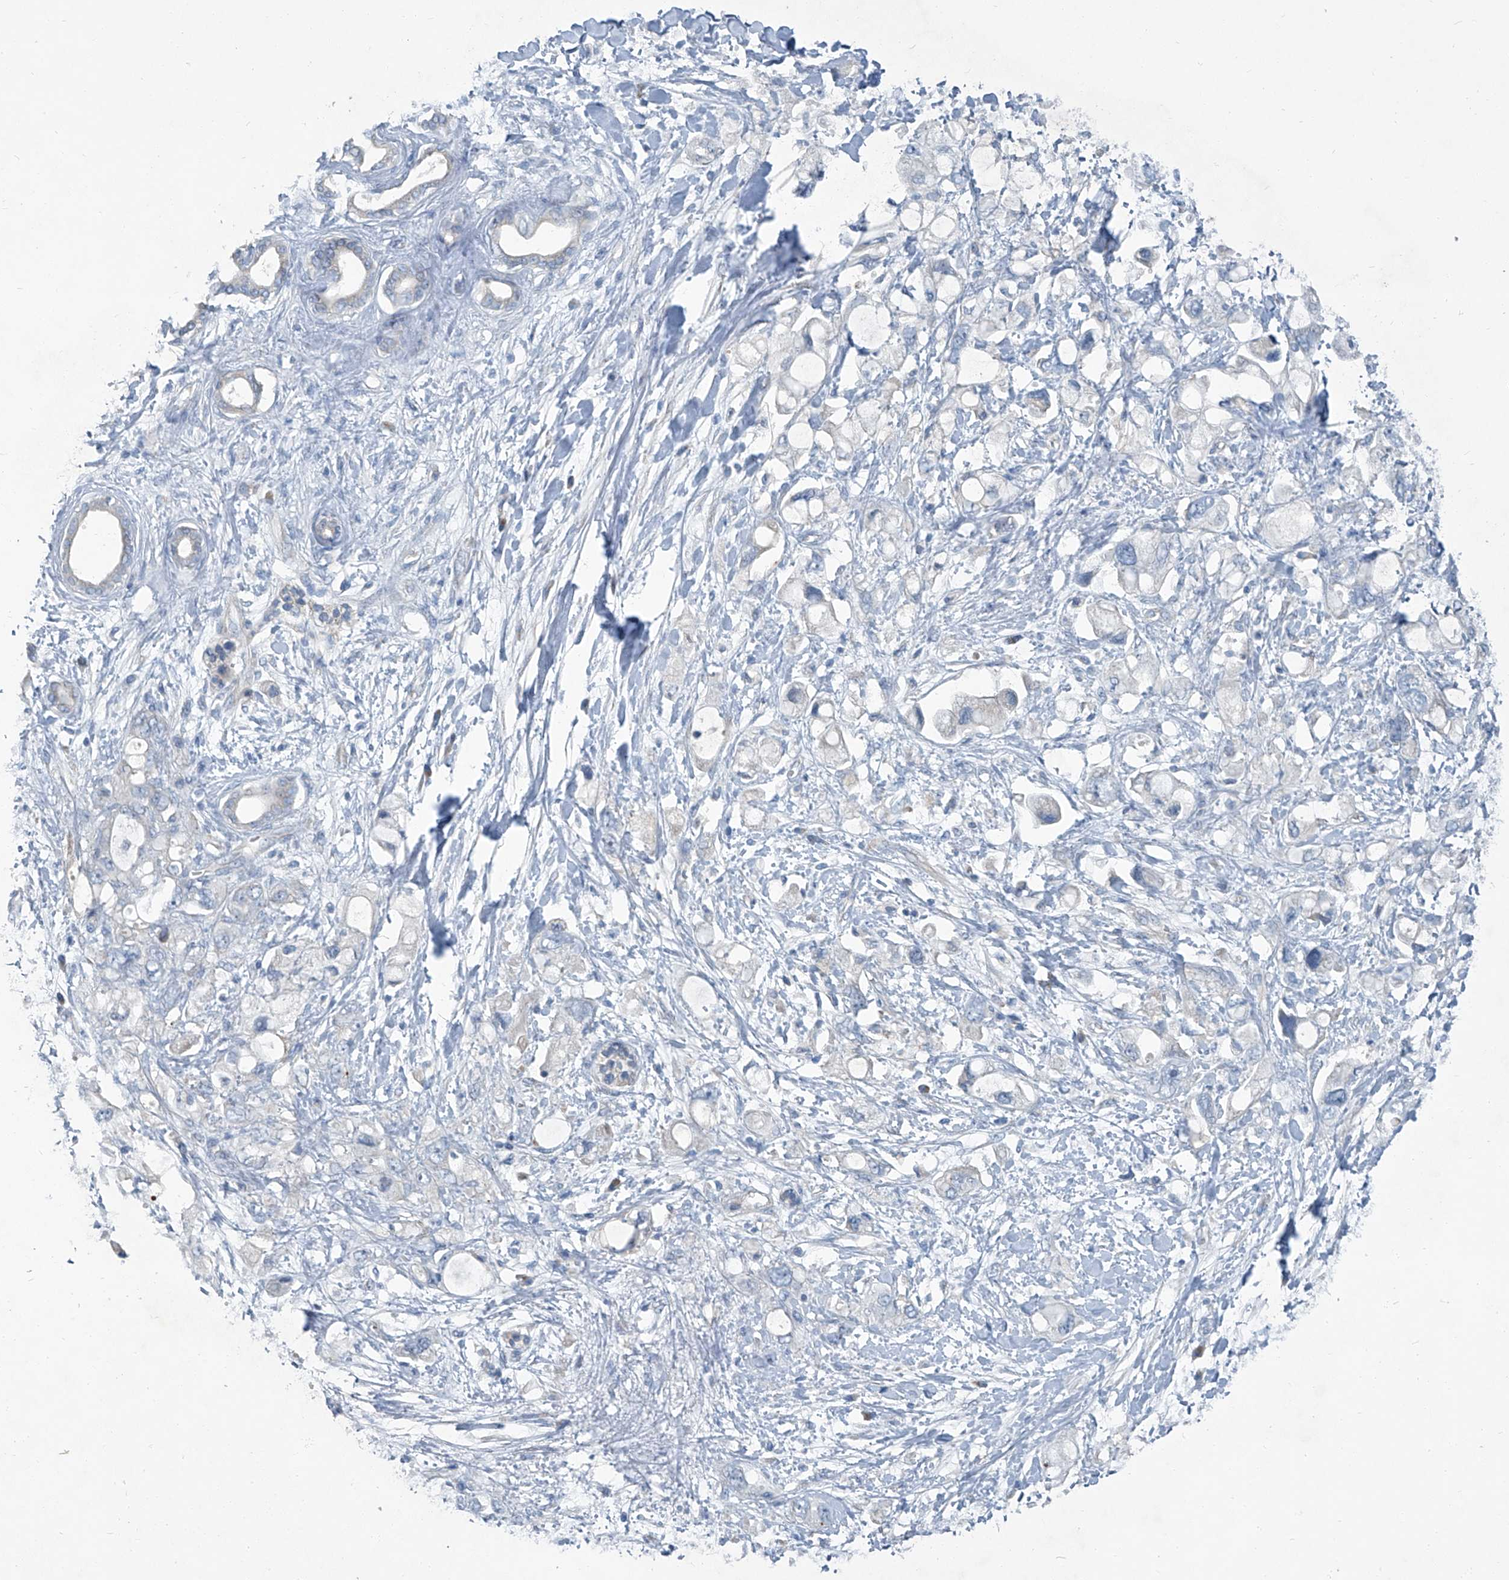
{"staining": {"intensity": "negative", "quantity": "none", "location": "none"}, "tissue": "pancreatic cancer", "cell_type": "Tumor cells", "image_type": "cancer", "snomed": [{"axis": "morphology", "description": "Adenocarcinoma, NOS"}, {"axis": "topography", "description": "Pancreas"}], "caption": "Pancreatic cancer (adenocarcinoma) was stained to show a protein in brown. There is no significant staining in tumor cells.", "gene": "SLC26A11", "patient": {"sex": "female", "age": 56}}